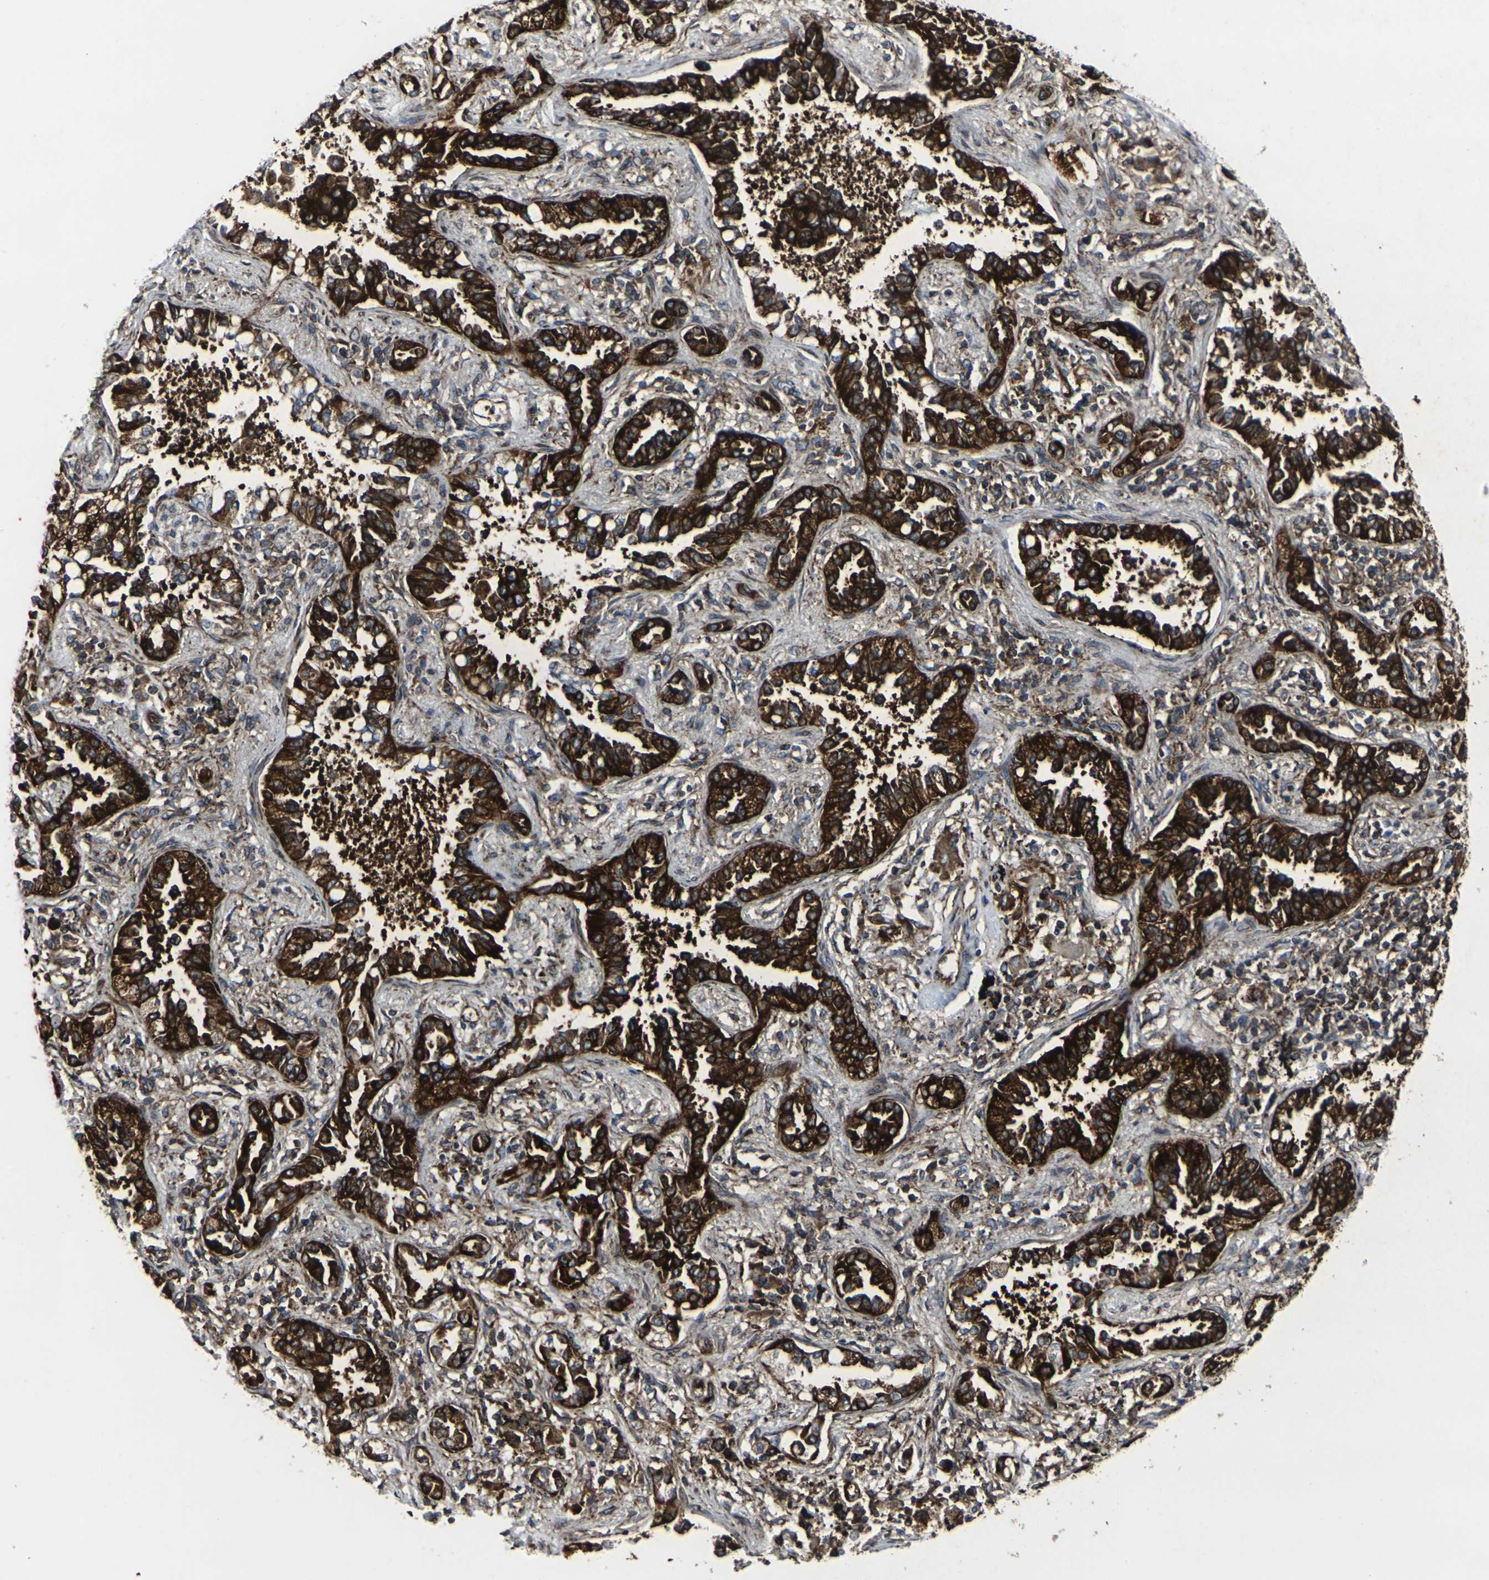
{"staining": {"intensity": "strong", "quantity": ">75%", "location": "cytoplasmic/membranous"}, "tissue": "lung cancer", "cell_type": "Tumor cells", "image_type": "cancer", "snomed": [{"axis": "morphology", "description": "Normal tissue, NOS"}, {"axis": "morphology", "description": "Adenocarcinoma, NOS"}, {"axis": "topography", "description": "Lung"}], "caption": "A brown stain highlights strong cytoplasmic/membranous expression of a protein in human lung cancer tumor cells.", "gene": "MARCHF2", "patient": {"sex": "male", "age": 59}}